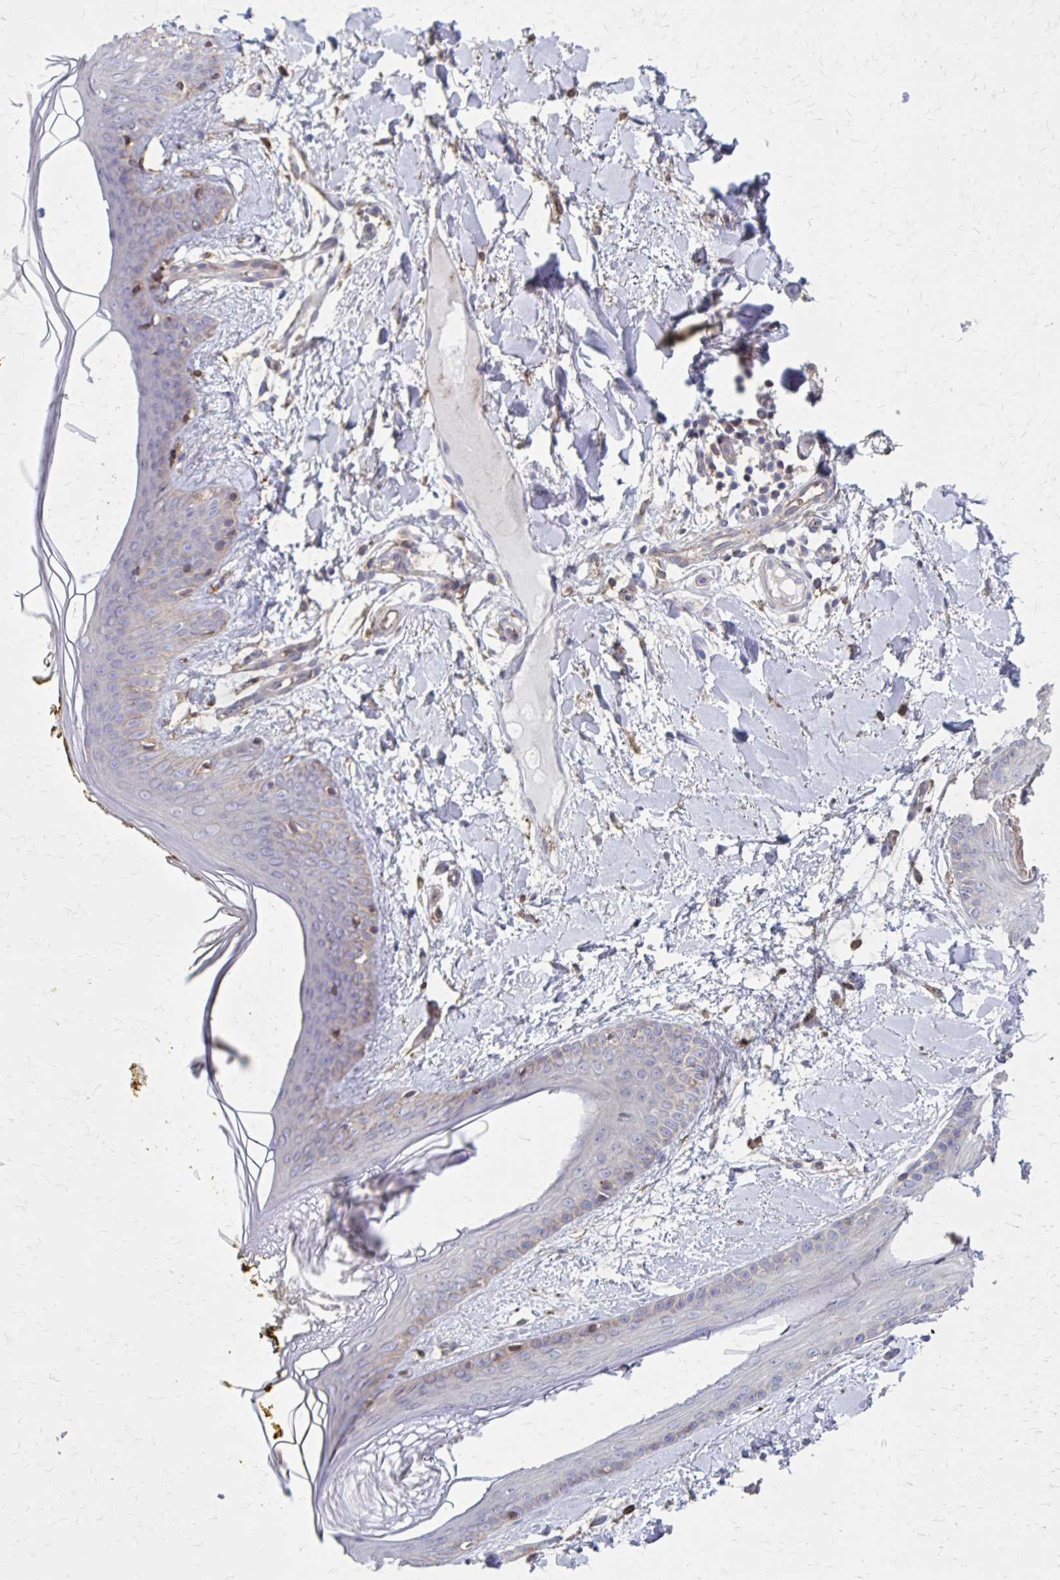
{"staining": {"intensity": "weak", "quantity": ">75%", "location": "cytoplasmic/membranous"}, "tissue": "skin", "cell_type": "Fibroblasts", "image_type": "normal", "snomed": [{"axis": "morphology", "description": "Normal tissue, NOS"}, {"axis": "topography", "description": "Skin"}], "caption": "IHC staining of benign skin, which shows low levels of weak cytoplasmic/membranous expression in approximately >75% of fibroblasts indicating weak cytoplasmic/membranous protein expression. The staining was performed using DAB (3,3'-diaminobenzidine) (brown) for protein detection and nuclei were counterstained in hematoxylin (blue).", "gene": "MMP14", "patient": {"sex": "female", "age": 34}}